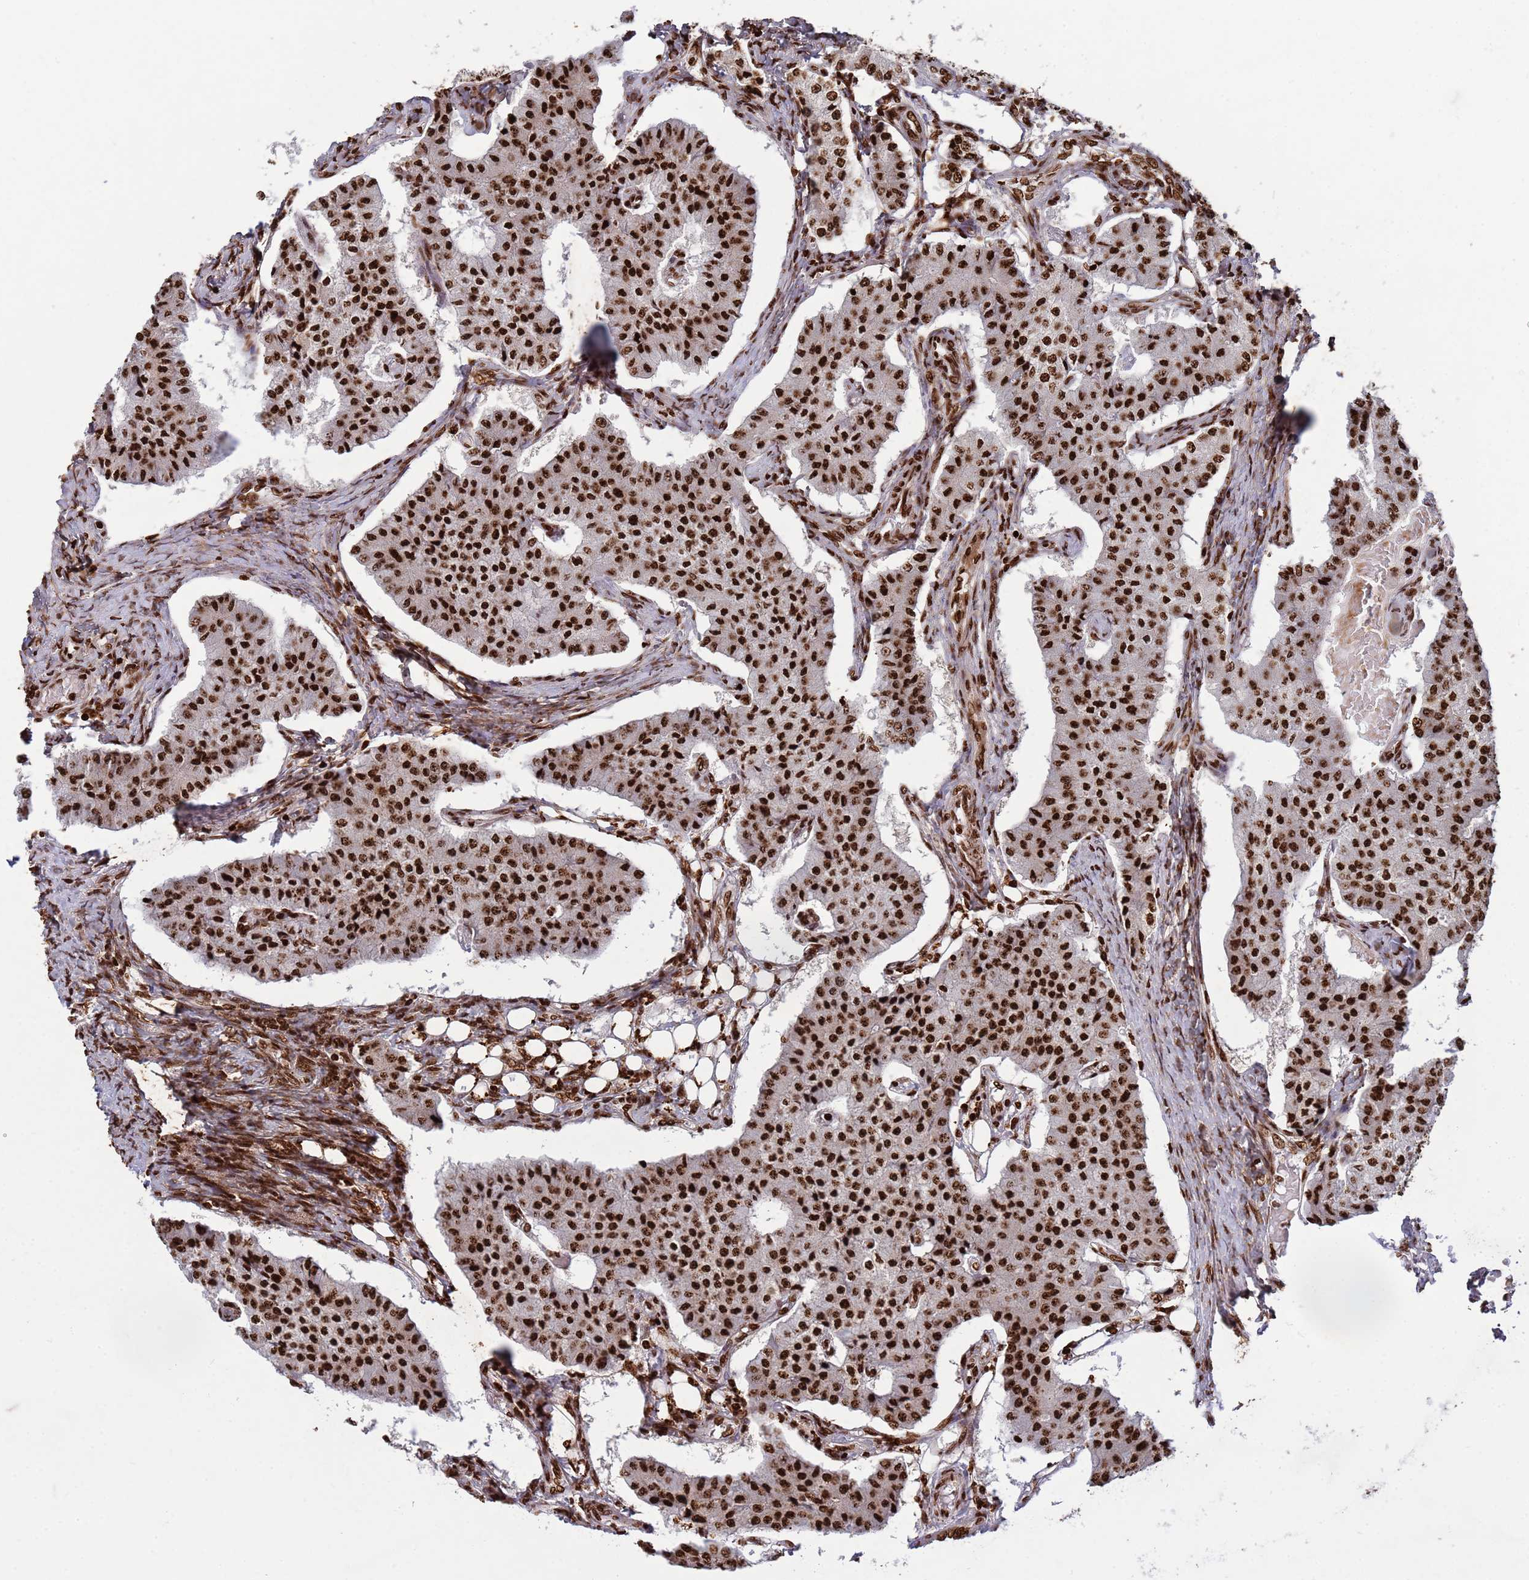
{"staining": {"intensity": "strong", "quantity": ">75%", "location": "nuclear"}, "tissue": "carcinoid", "cell_type": "Tumor cells", "image_type": "cancer", "snomed": [{"axis": "morphology", "description": "Carcinoid, malignant, NOS"}, {"axis": "topography", "description": "Colon"}], "caption": "Immunohistochemistry (IHC) photomicrograph of neoplastic tissue: carcinoid stained using IHC demonstrates high levels of strong protein expression localized specifically in the nuclear of tumor cells, appearing as a nuclear brown color.", "gene": "H3-3B", "patient": {"sex": "female", "age": 52}}